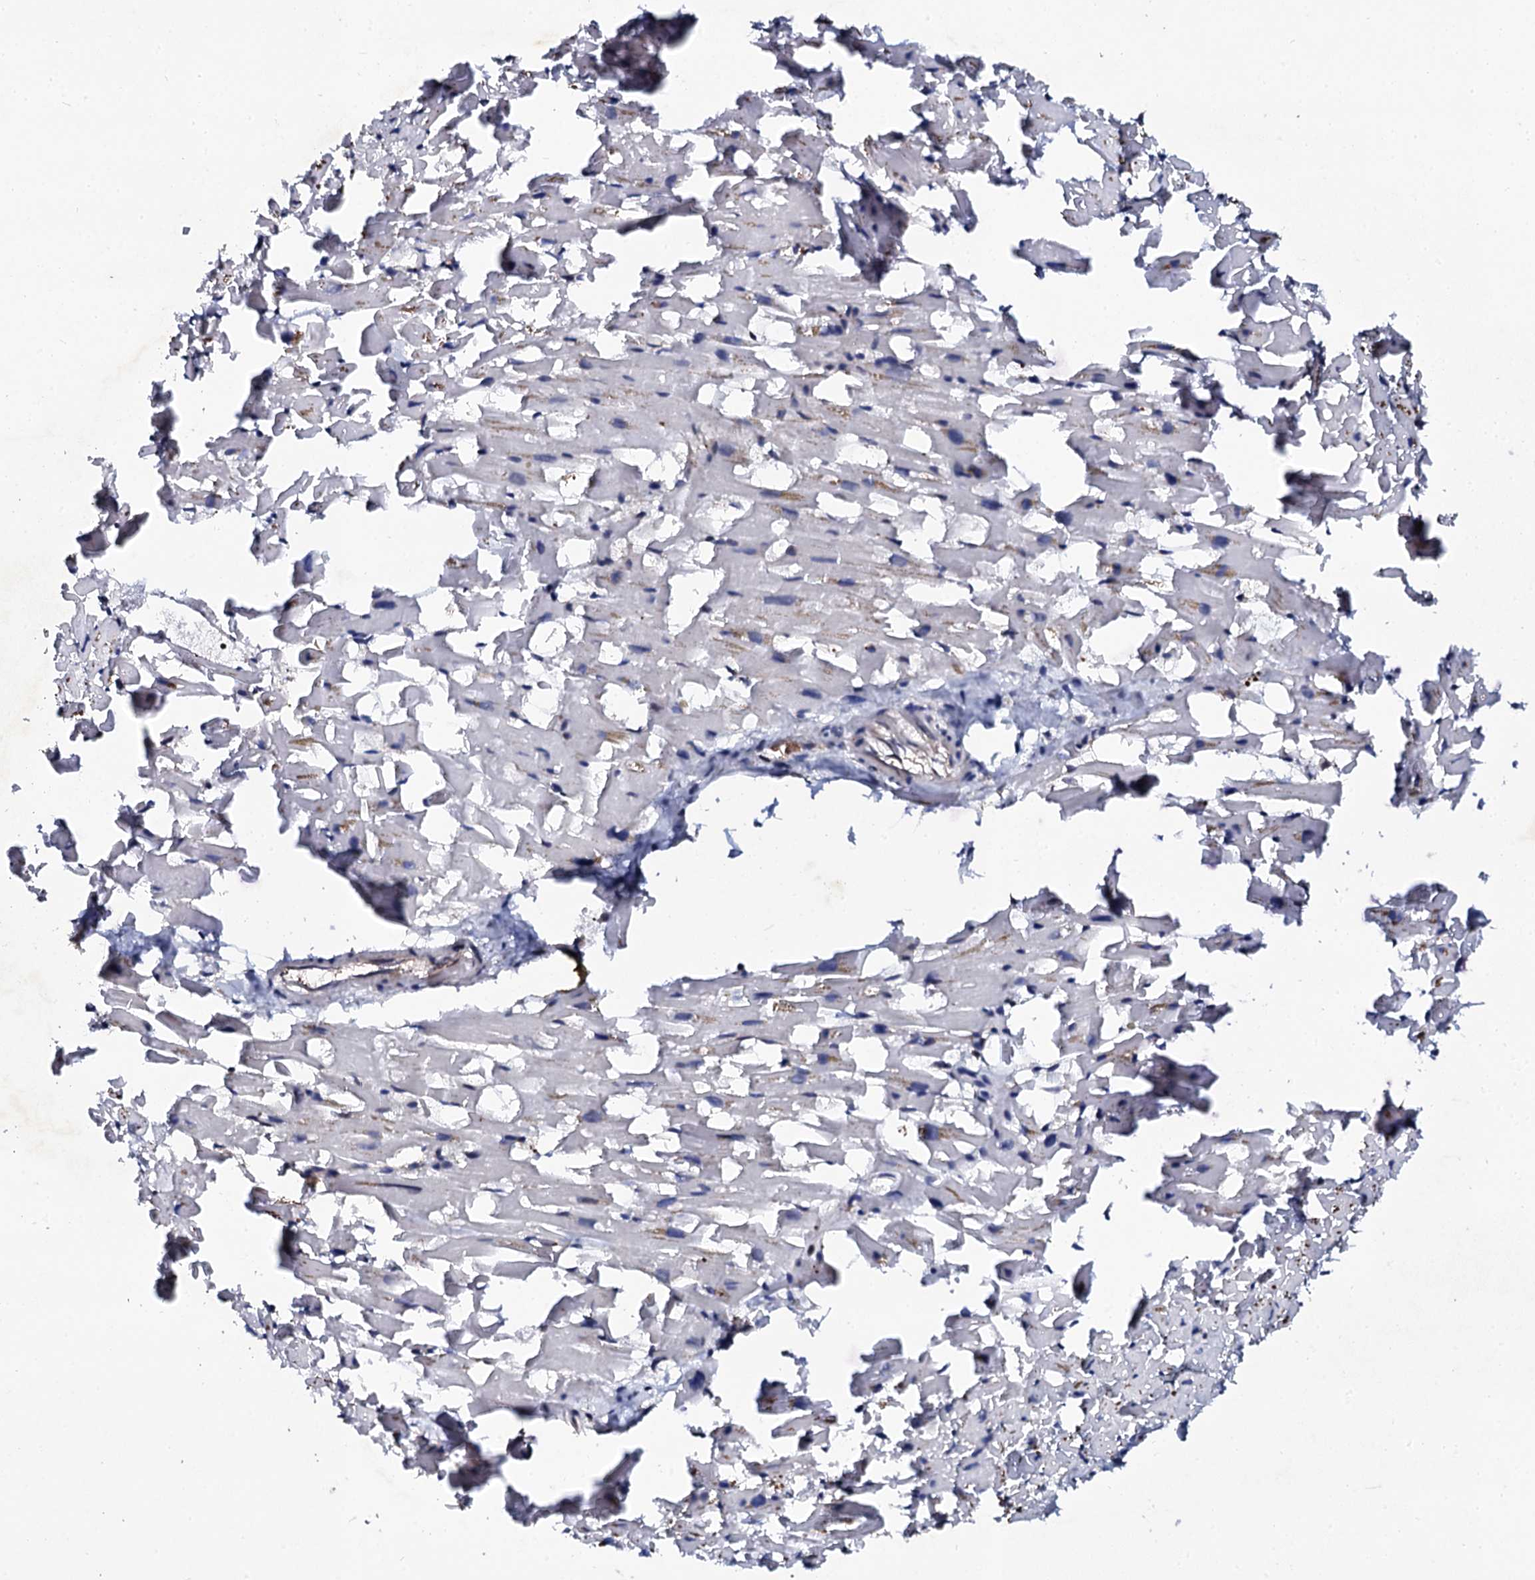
{"staining": {"intensity": "moderate", "quantity": "25%-75%", "location": "nuclear"}, "tissue": "heart muscle", "cell_type": "Cardiomyocytes", "image_type": "normal", "snomed": [{"axis": "morphology", "description": "Normal tissue, NOS"}, {"axis": "topography", "description": "Heart"}], "caption": "This histopathology image displays IHC staining of unremarkable human heart muscle, with medium moderate nuclear positivity in about 25%-75% of cardiomyocytes.", "gene": "CSTF3", "patient": {"sex": "female", "age": 64}}